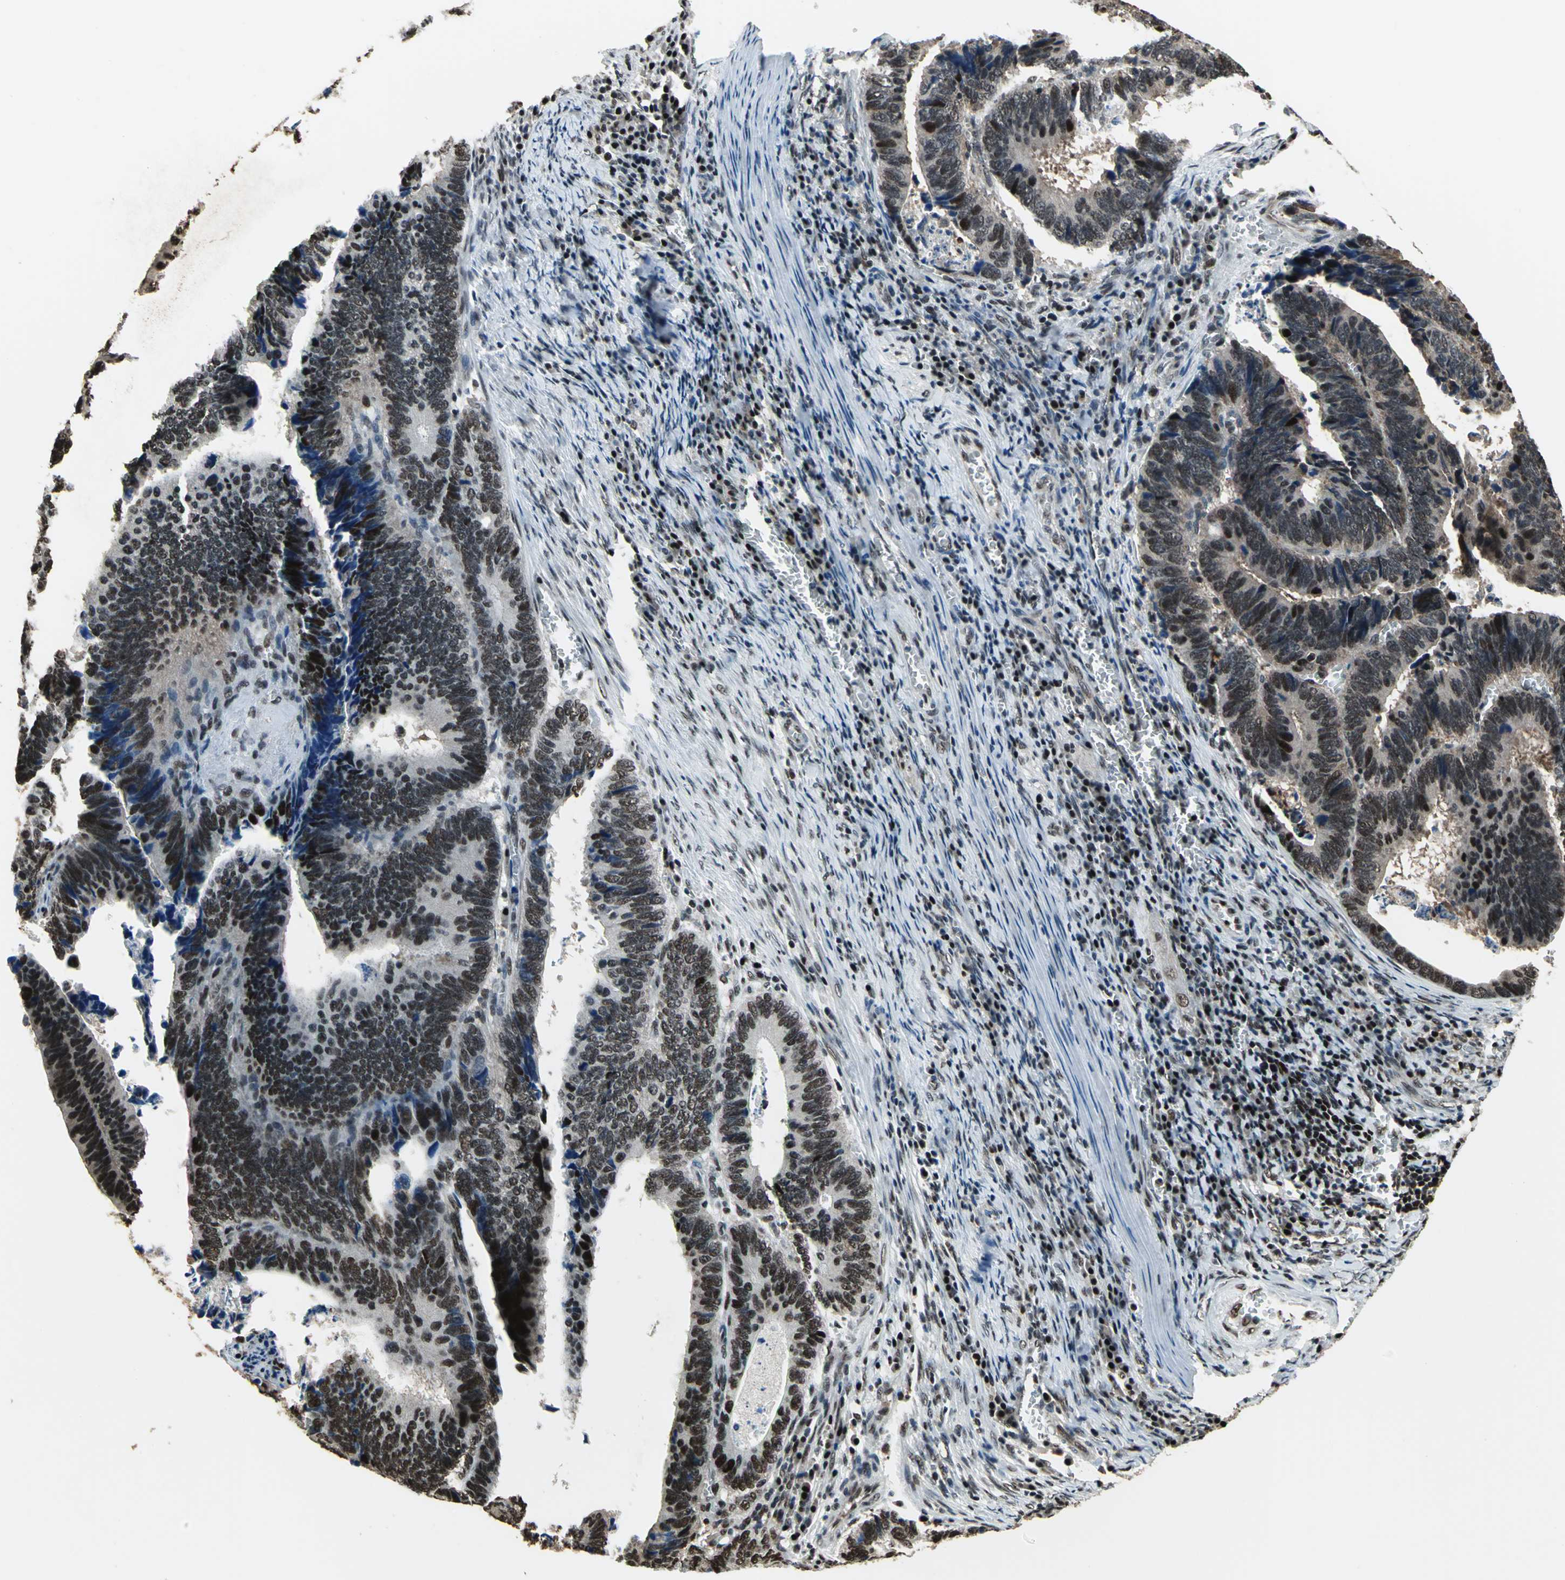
{"staining": {"intensity": "moderate", "quantity": "25%-75%", "location": "nuclear"}, "tissue": "colorectal cancer", "cell_type": "Tumor cells", "image_type": "cancer", "snomed": [{"axis": "morphology", "description": "Adenocarcinoma, NOS"}, {"axis": "topography", "description": "Colon"}], "caption": "Protein staining shows moderate nuclear positivity in approximately 25%-75% of tumor cells in adenocarcinoma (colorectal).", "gene": "MIS18BP1", "patient": {"sex": "male", "age": 72}}